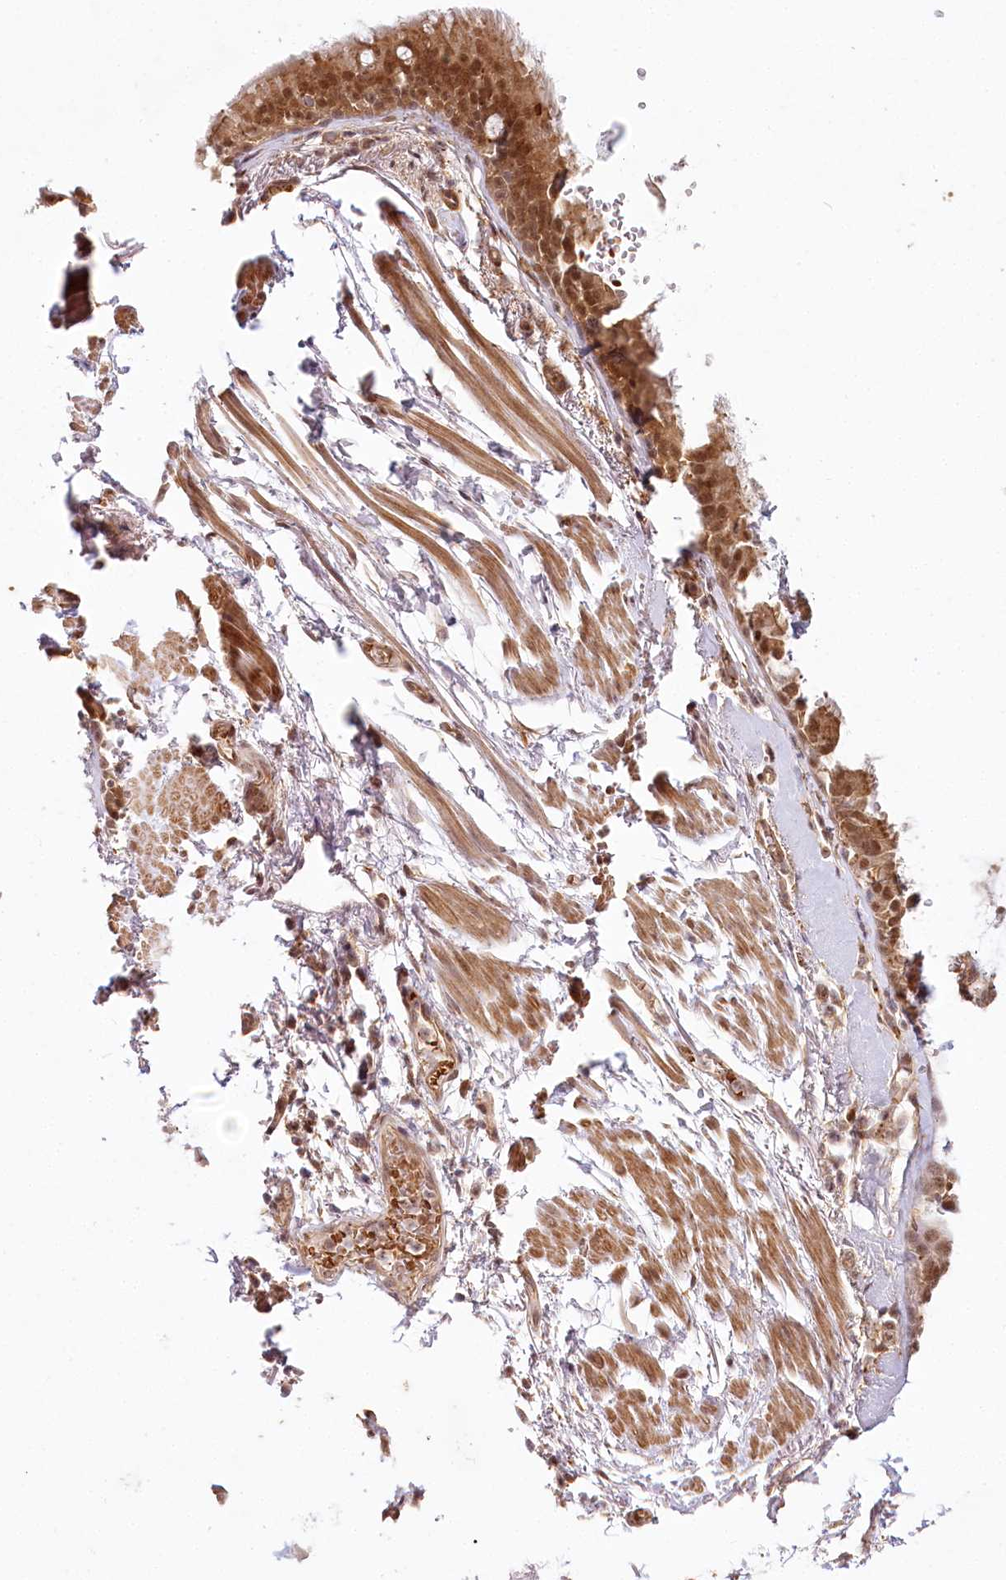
{"staining": {"intensity": "moderate", "quantity": "25%-75%", "location": "cytoplasmic/membranous"}, "tissue": "adipose tissue", "cell_type": "Adipocytes", "image_type": "normal", "snomed": [{"axis": "morphology", "description": "Normal tissue, NOS"}, {"axis": "topography", "description": "Lymph node"}, {"axis": "topography", "description": "Cartilage tissue"}, {"axis": "topography", "description": "Bronchus"}], "caption": "Normal adipose tissue demonstrates moderate cytoplasmic/membranous positivity in approximately 25%-75% of adipocytes, visualized by immunohistochemistry. Immunohistochemistry (ihc) stains the protein in brown and the nuclei are stained blue.", "gene": "TUBGCP2", "patient": {"sex": "male", "age": 63}}